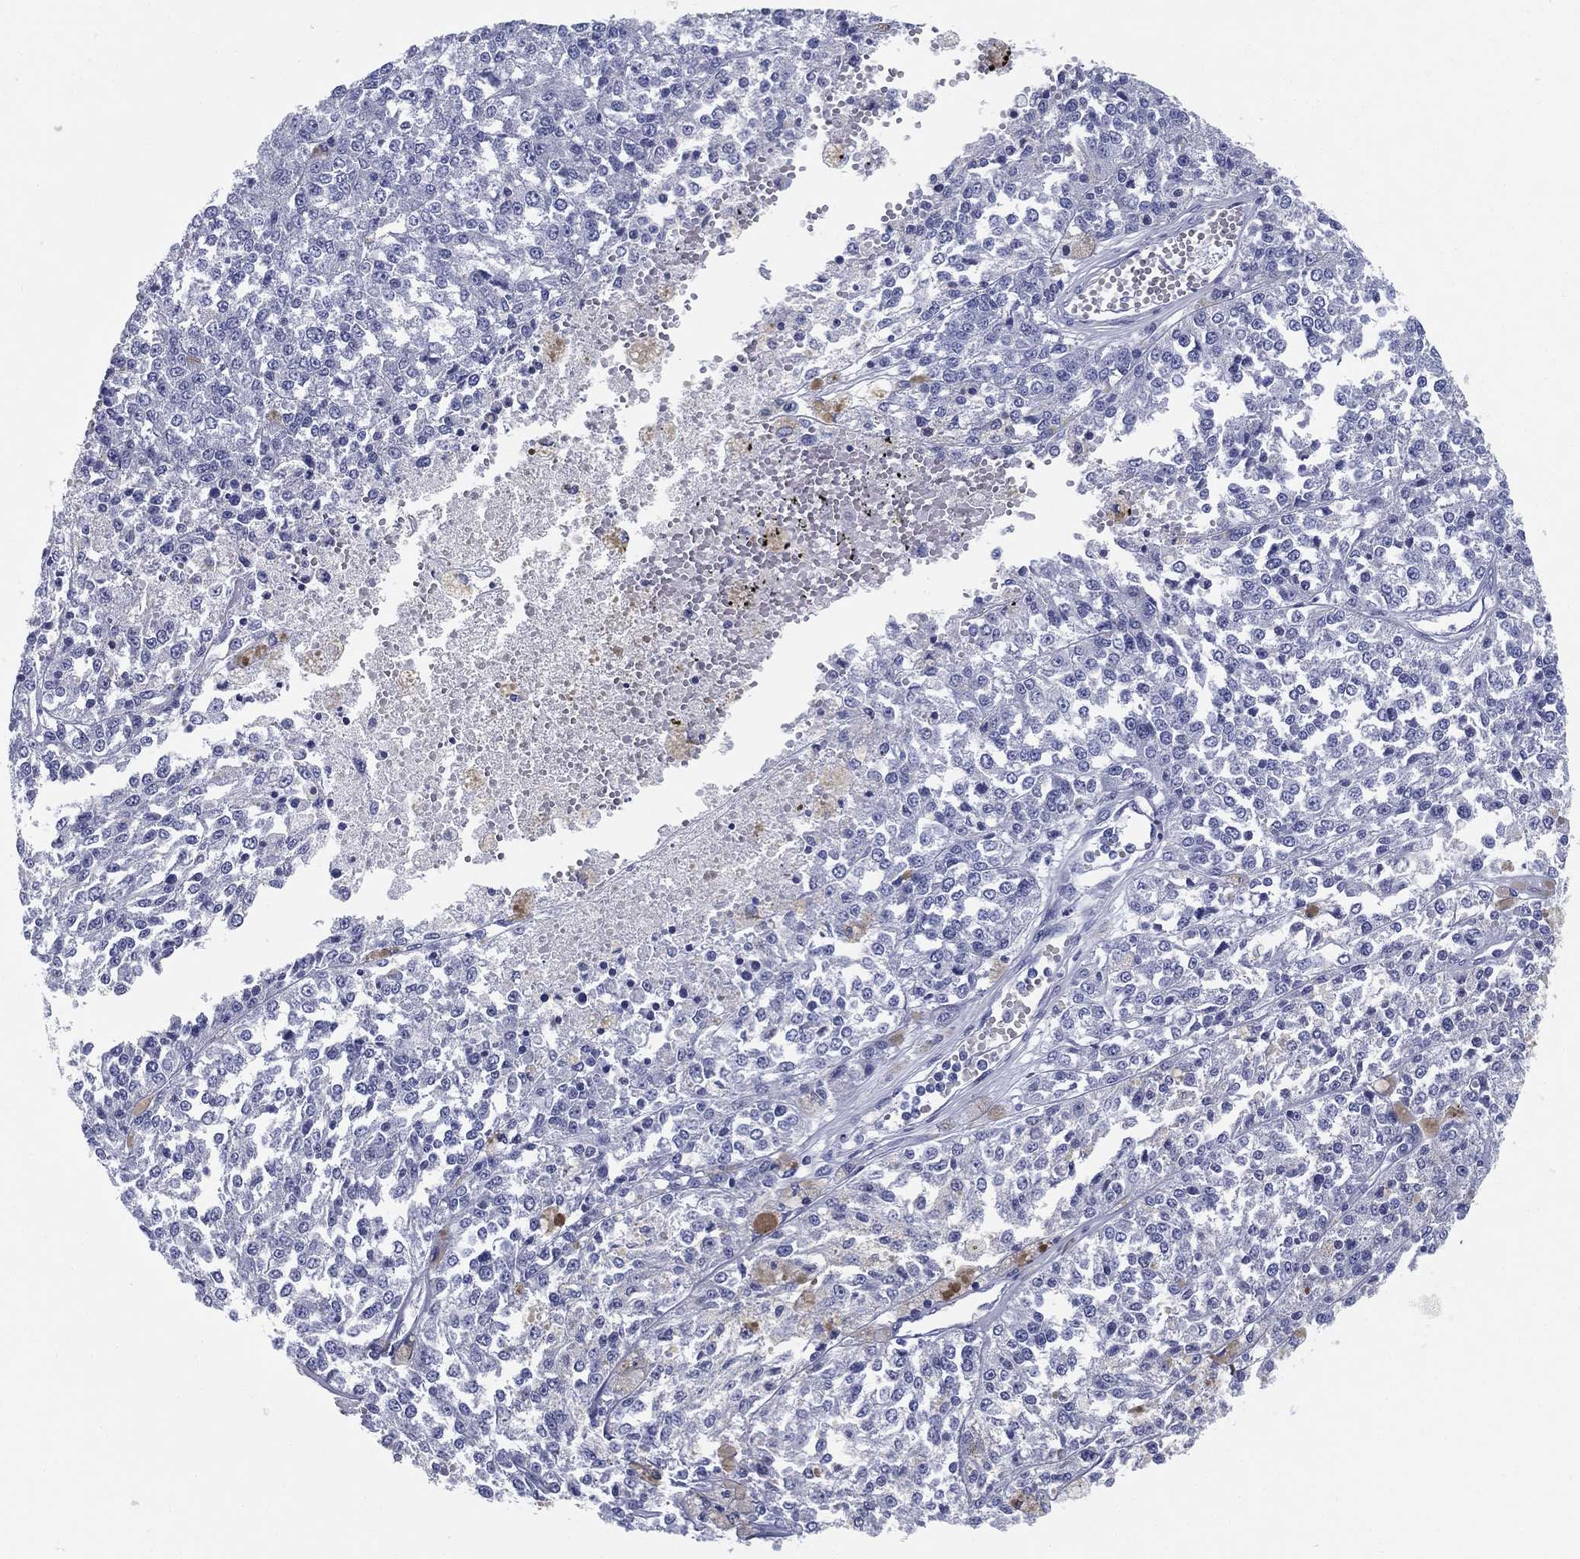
{"staining": {"intensity": "negative", "quantity": "none", "location": "none"}, "tissue": "melanoma", "cell_type": "Tumor cells", "image_type": "cancer", "snomed": [{"axis": "morphology", "description": "Malignant melanoma, Metastatic site"}, {"axis": "topography", "description": "Lymph node"}], "caption": "IHC histopathology image of neoplastic tissue: malignant melanoma (metastatic site) stained with DAB demonstrates no significant protein staining in tumor cells.", "gene": "TMEM252", "patient": {"sex": "female", "age": 64}}